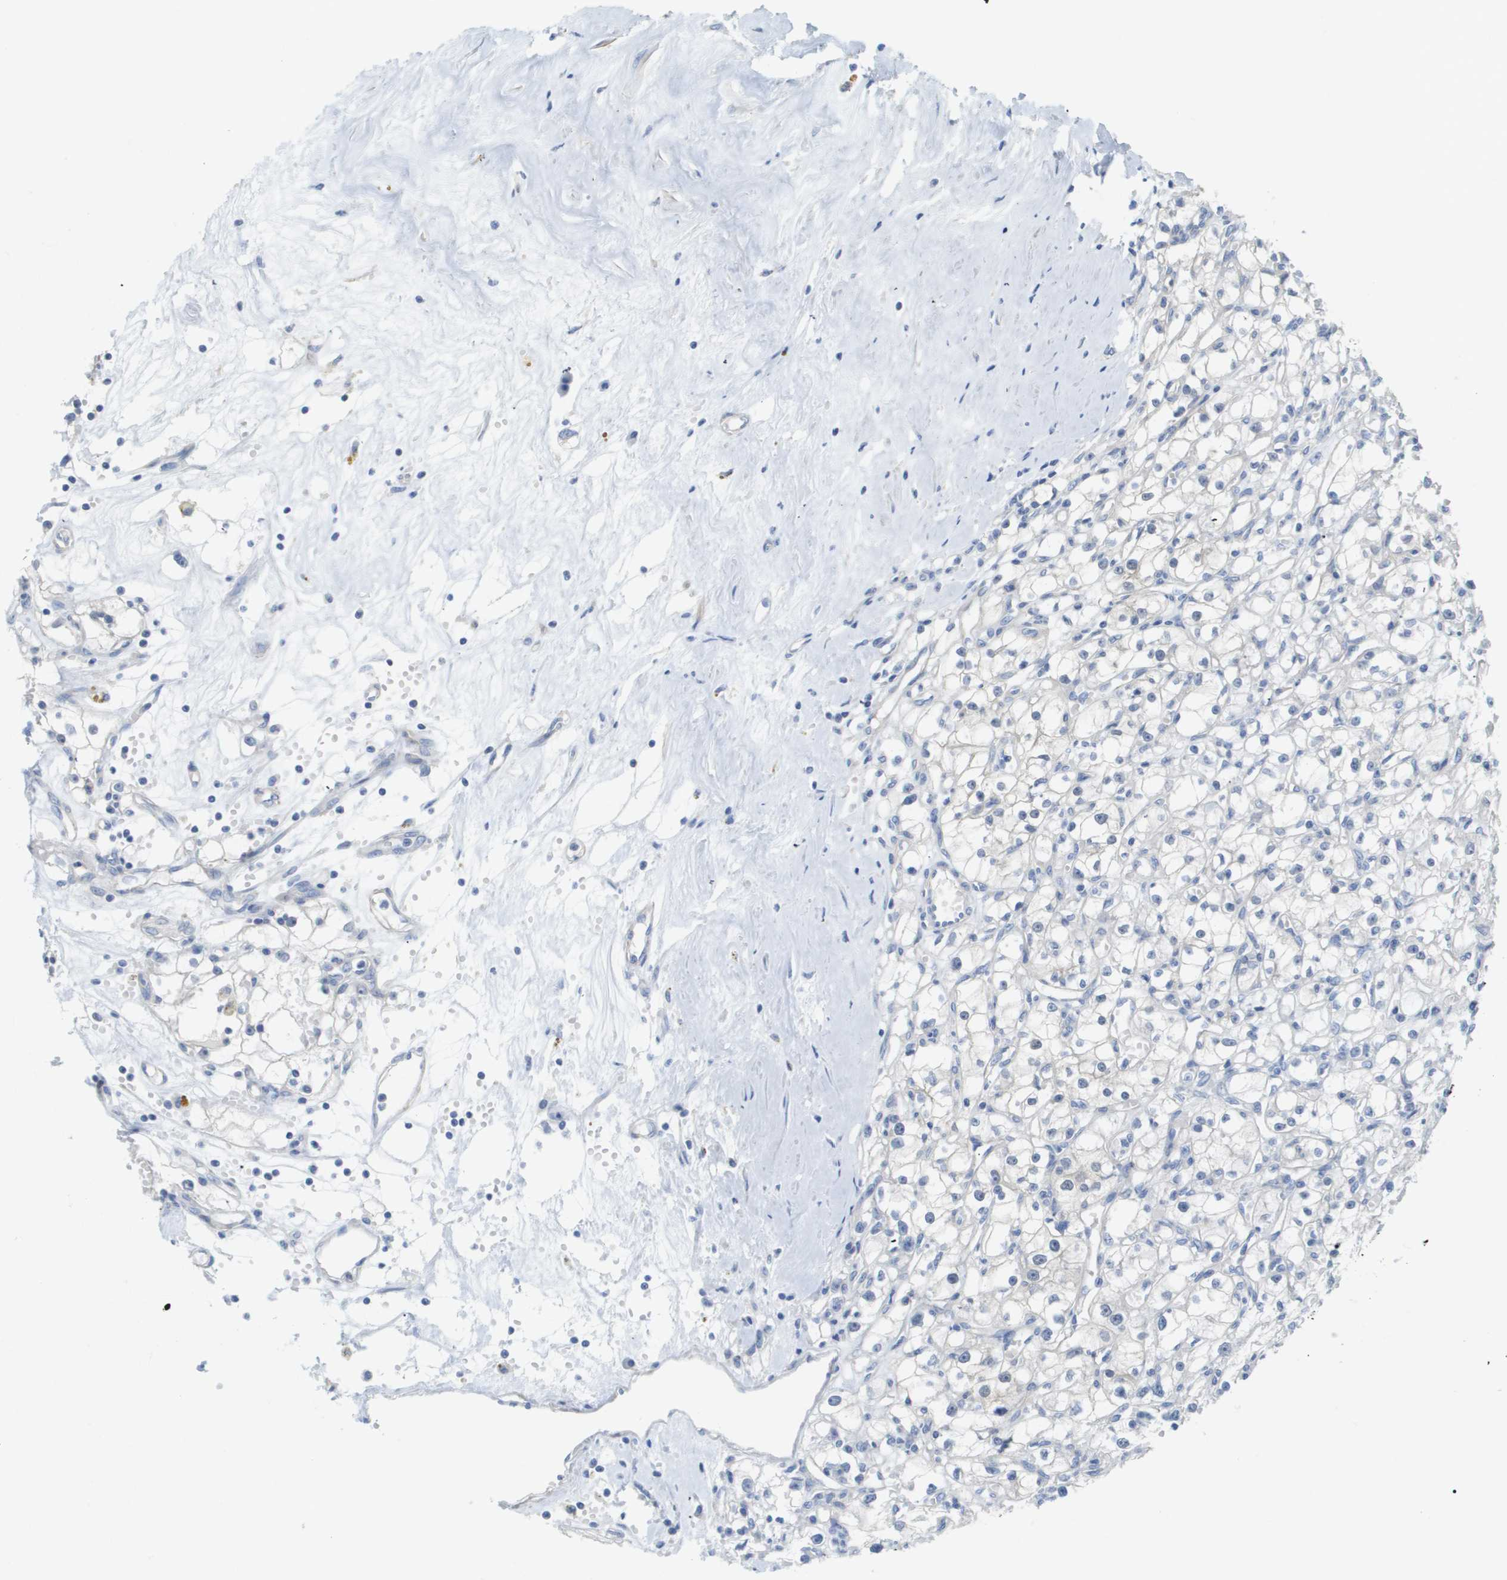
{"staining": {"intensity": "negative", "quantity": "none", "location": "none"}, "tissue": "renal cancer", "cell_type": "Tumor cells", "image_type": "cancer", "snomed": [{"axis": "morphology", "description": "Adenocarcinoma, NOS"}, {"axis": "topography", "description": "Kidney"}], "caption": "Histopathology image shows no significant protein staining in tumor cells of renal cancer (adenocarcinoma). (Immunohistochemistry, brightfield microscopy, high magnification).", "gene": "MYL3", "patient": {"sex": "male", "age": 56}}